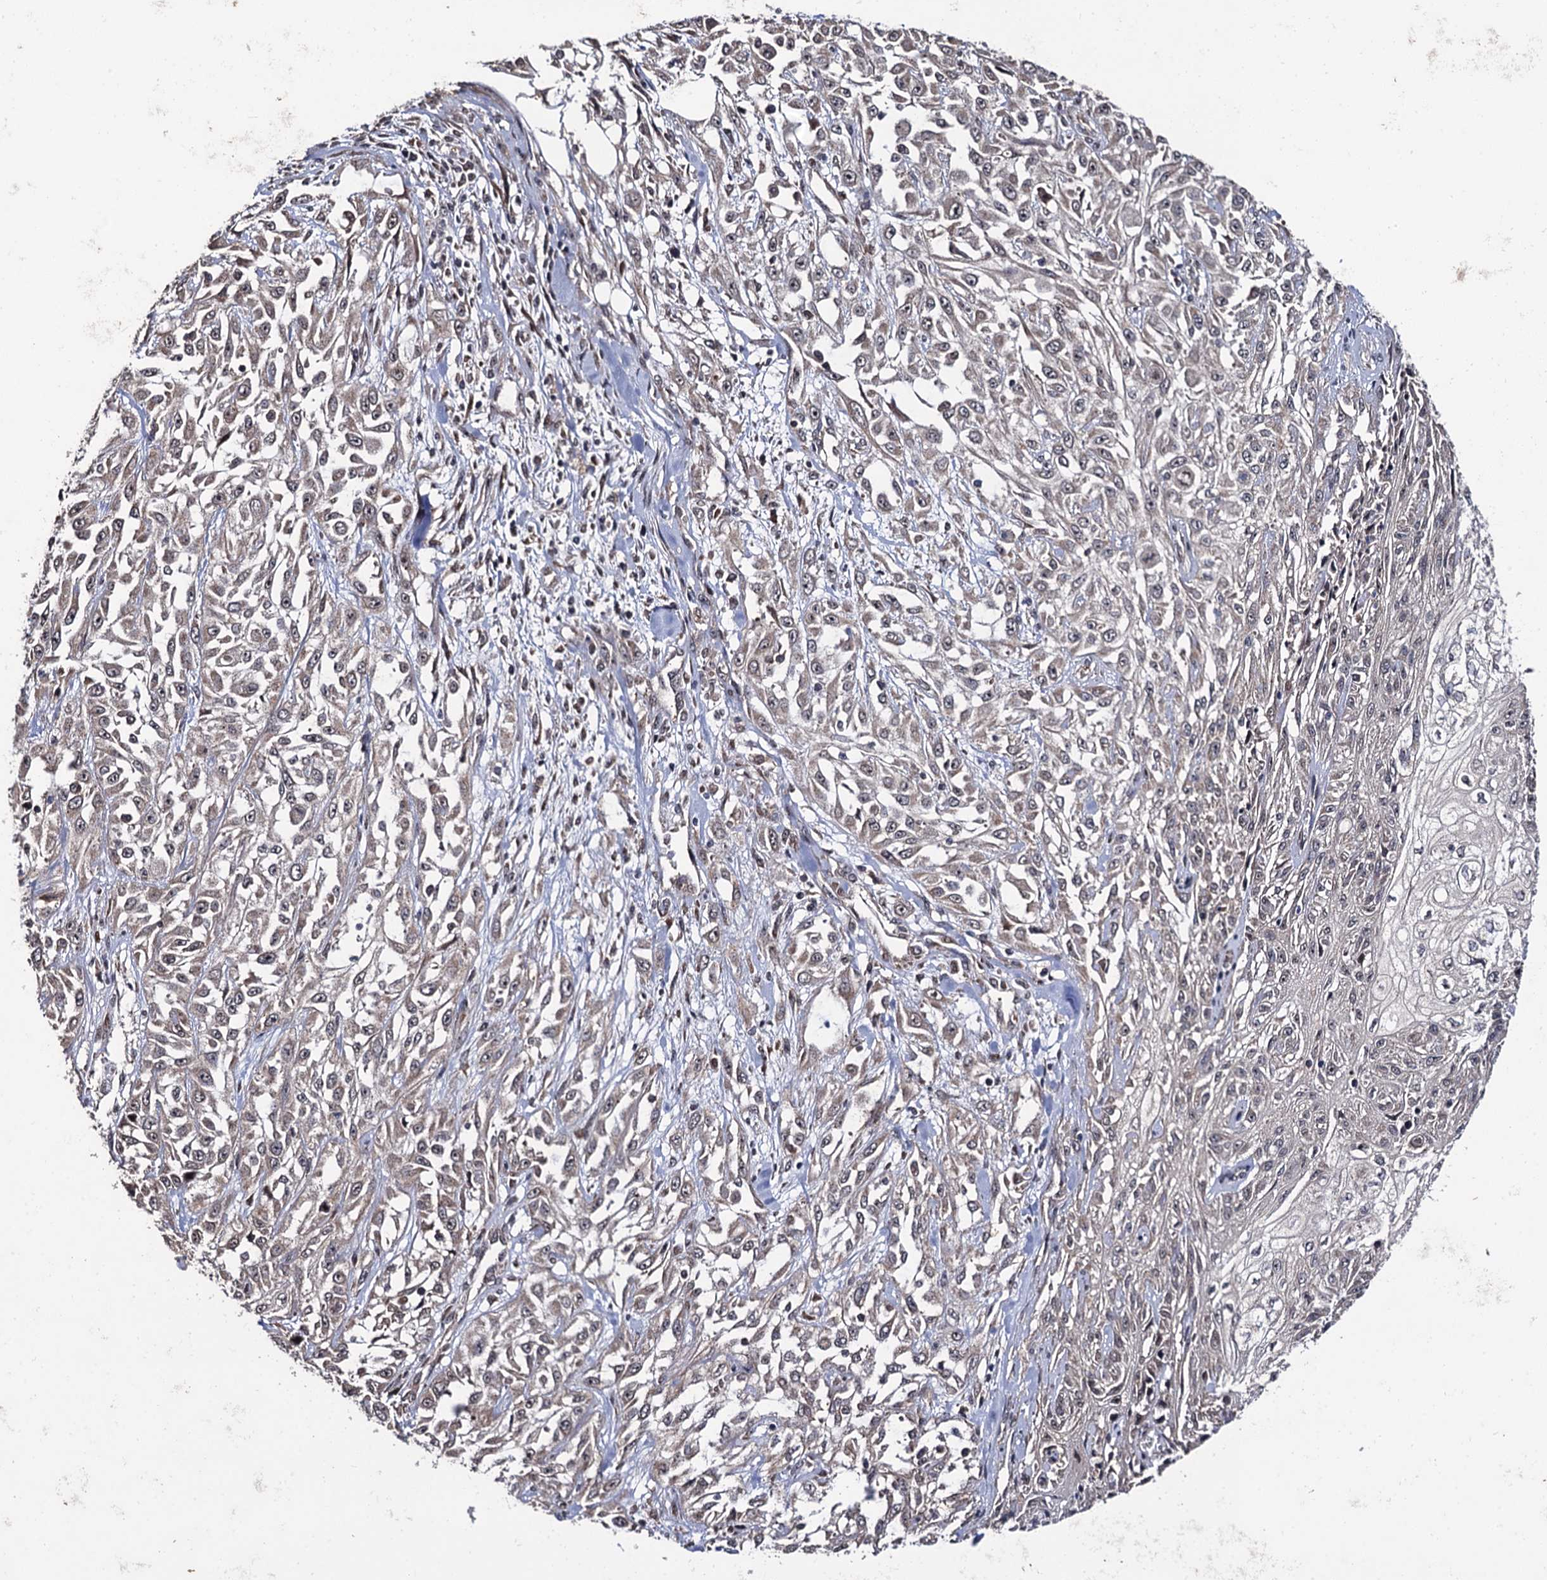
{"staining": {"intensity": "weak", "quantity": "<25%", "location": "nuclear"}, "tissue": "skin cancer", "cell_type": "Tumor cells", "image_type": "cancer", "snomed": [{"axis": "morphology", "description": "Squamous cell carcinoma, NOS"}, {"axis": "morphology", "description": "Squamous cell carcinoma, metastatic, NOS"}, {"axis": "topography", "description": "Skin"}, {"axis": "topography", "description": "Lymph node"}], "caption": "High magnification brightfield microscopy of skin cancer (squamous cell carcinoma) stained with DAB (3,3'-diaminobenzidine) (brown) and counterstained with hematoxylin (blue): tumor cells show no significant positivity. (Stains: DAB (3,3'-diaminobenzidine) immunohistochemistry with hematoxylin counter stain, Microscopy: brightfield microscopy at high magnification).", "gene": "LRRC63", "patient": {"sex": "male", "age": 75}}